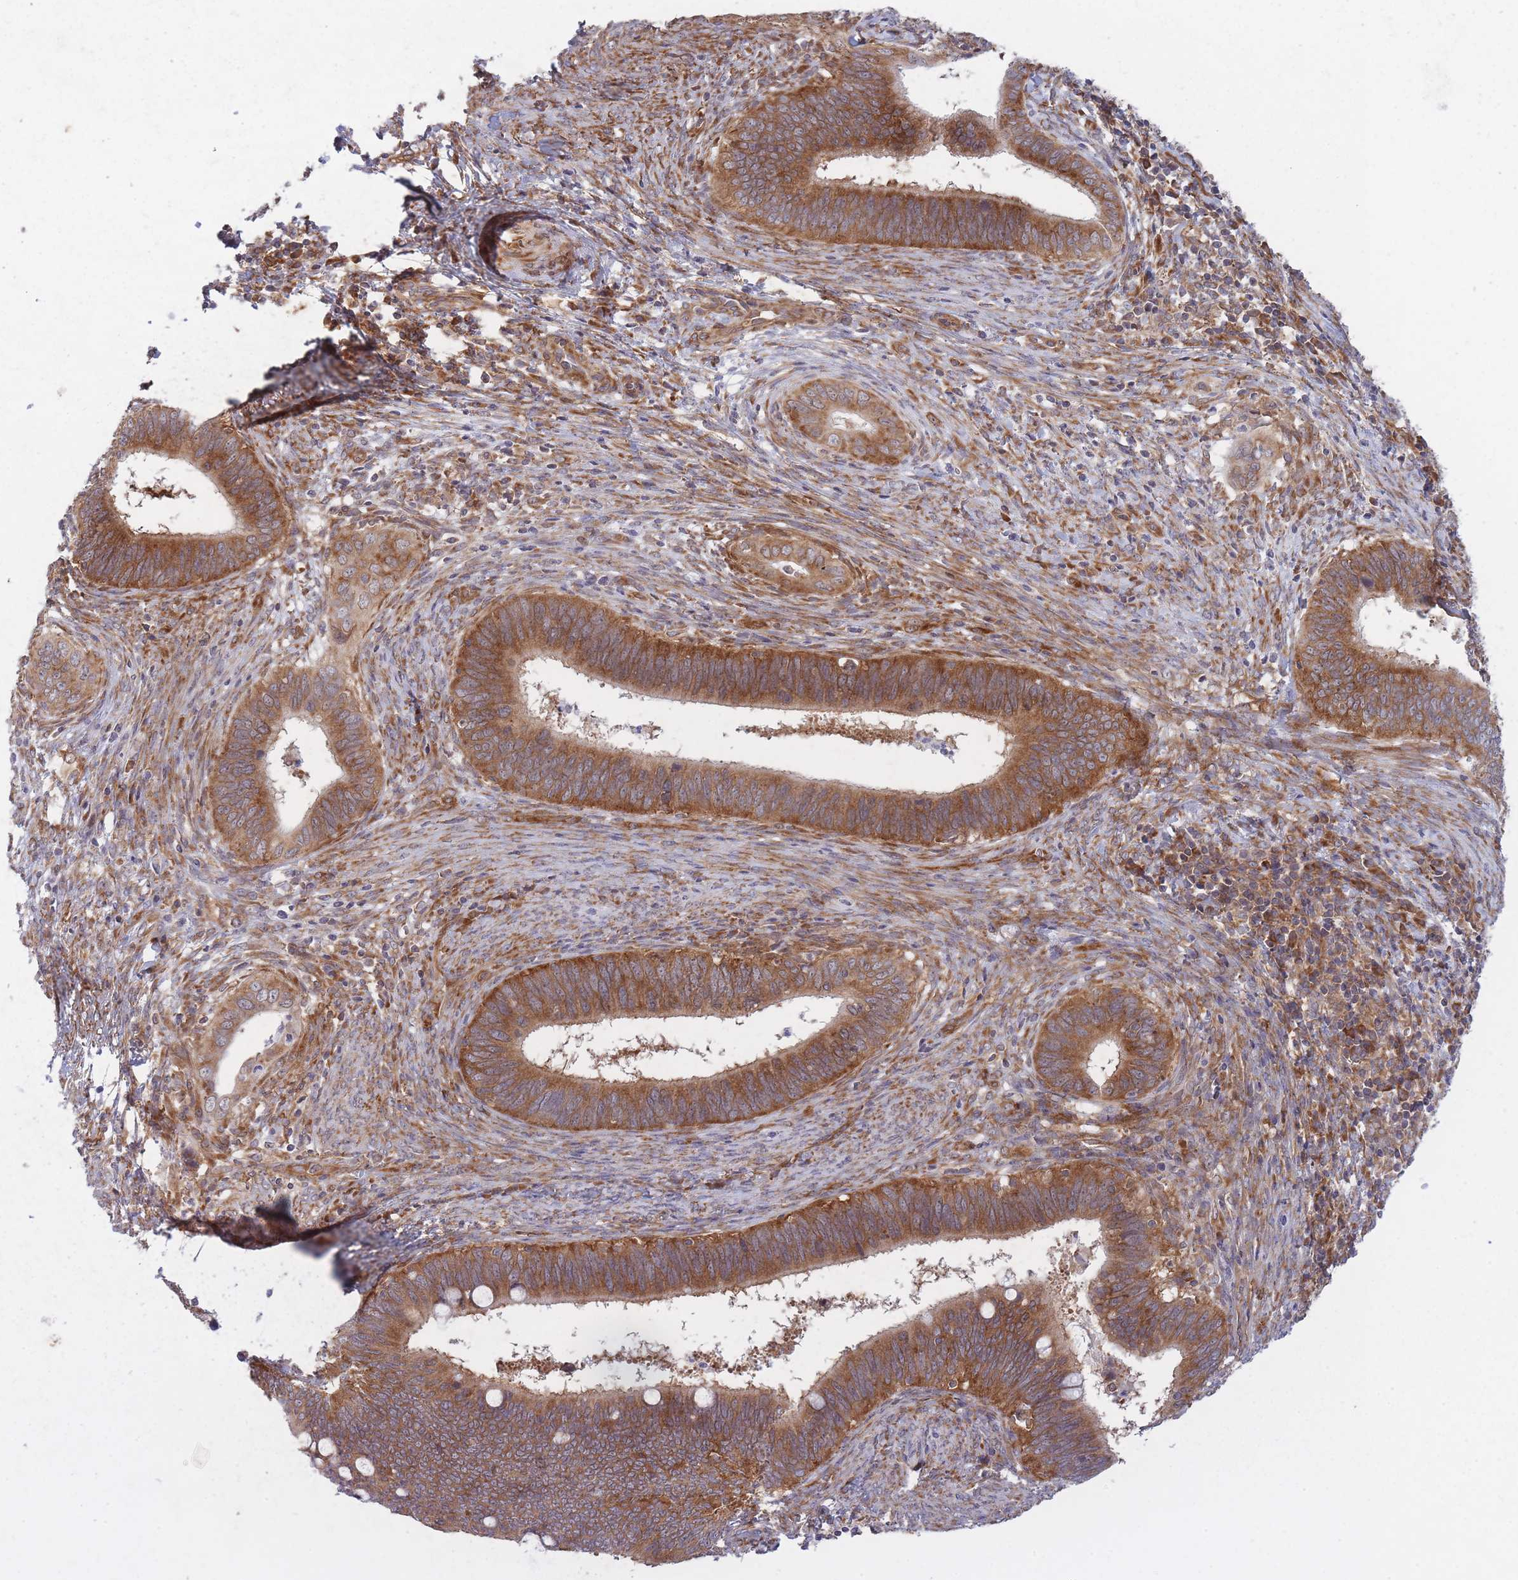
{"staining": {"intensity": "moderate", "quantity": ">75%", "location": "cytoplasmic/membranous"}, "tissue": "cervical cancer", "cell_type": "Tumor cells", "image_type": "cancer", "snomed": [{"axis": "morphology", "description": "Adenocarcinoma, NOS"}, {"axis": "topography", "description": "Cervix"}], "caption": "Immunohistochemistry (IHC) staining of cervical cancer, which shows medium levels of moderate cytoplasmic/membranous positivity in about >75% of tumor cells indicating moderate cytoplasmic/membranous protein positivity. The staining was performed using DAB (brown) for protein detection and nuclei were counterstained in hematoxylin (blue).", "gene": "CCDC124", "patient": {"sex": "female", "age": 42}}